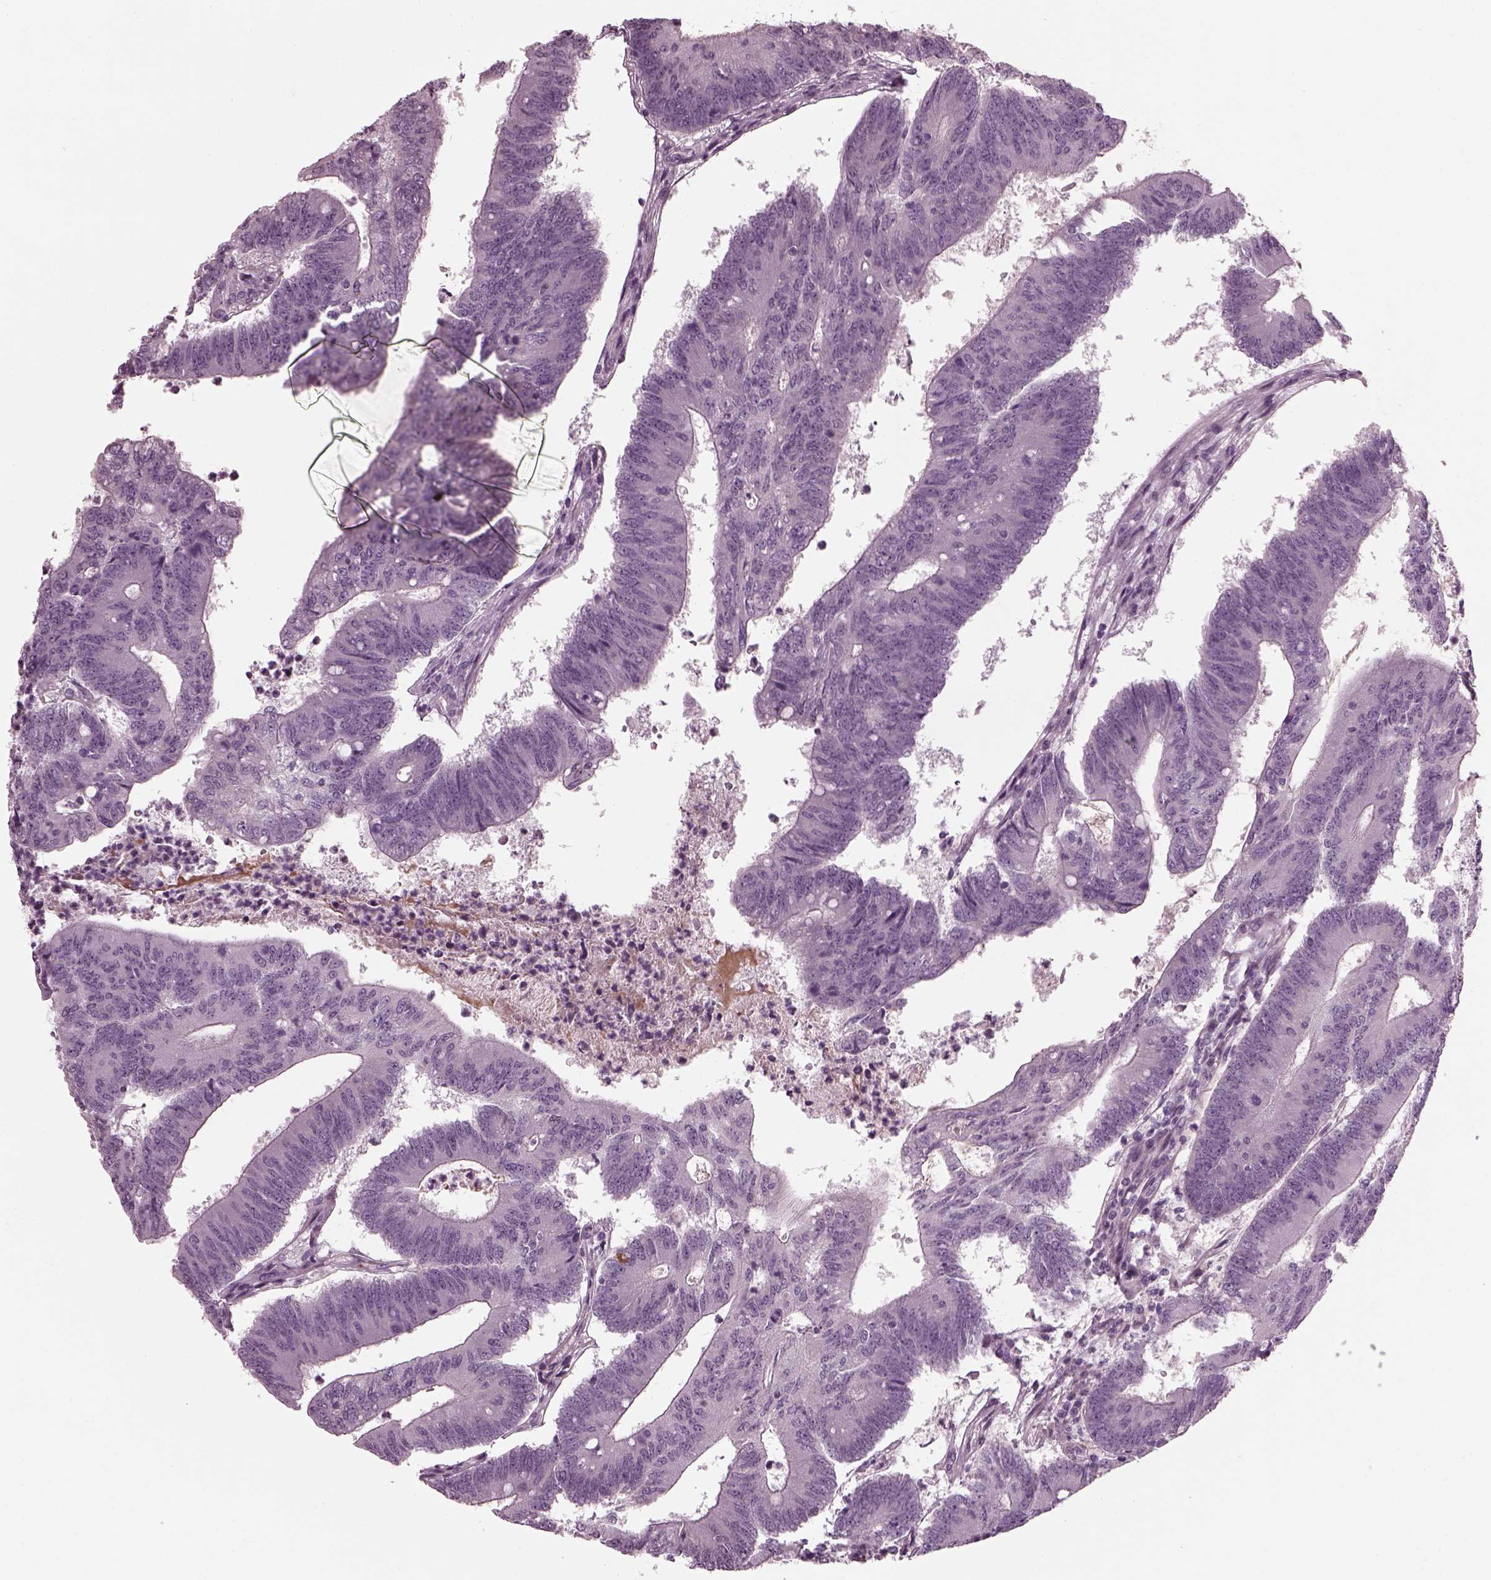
{"staining": {"intensity": "negative", "quantity": "none", "location": "none"}, "tissue": "colorectal cancer", "cell_type": "Tumor cells", "image_type": "cancer", "snomed": [{"axis": "morphology", "description": "Adenocarcinoma, NOS"}, {"axis": "topography", "description": "Colon"}], "caption": "Immunohistochemical staining of human colorectal cancer (adenocarcinoma) displays no significant positivity in tumor cells. (Stains: DAB (3,3'-diaminobenzidine) immunohistochemistry with hematoxylin counter stain, Microscopy: brightfield microscopy at high magnification).", "gene": "DPYSL5", "patient": {"sex": "female", "age": 70}}